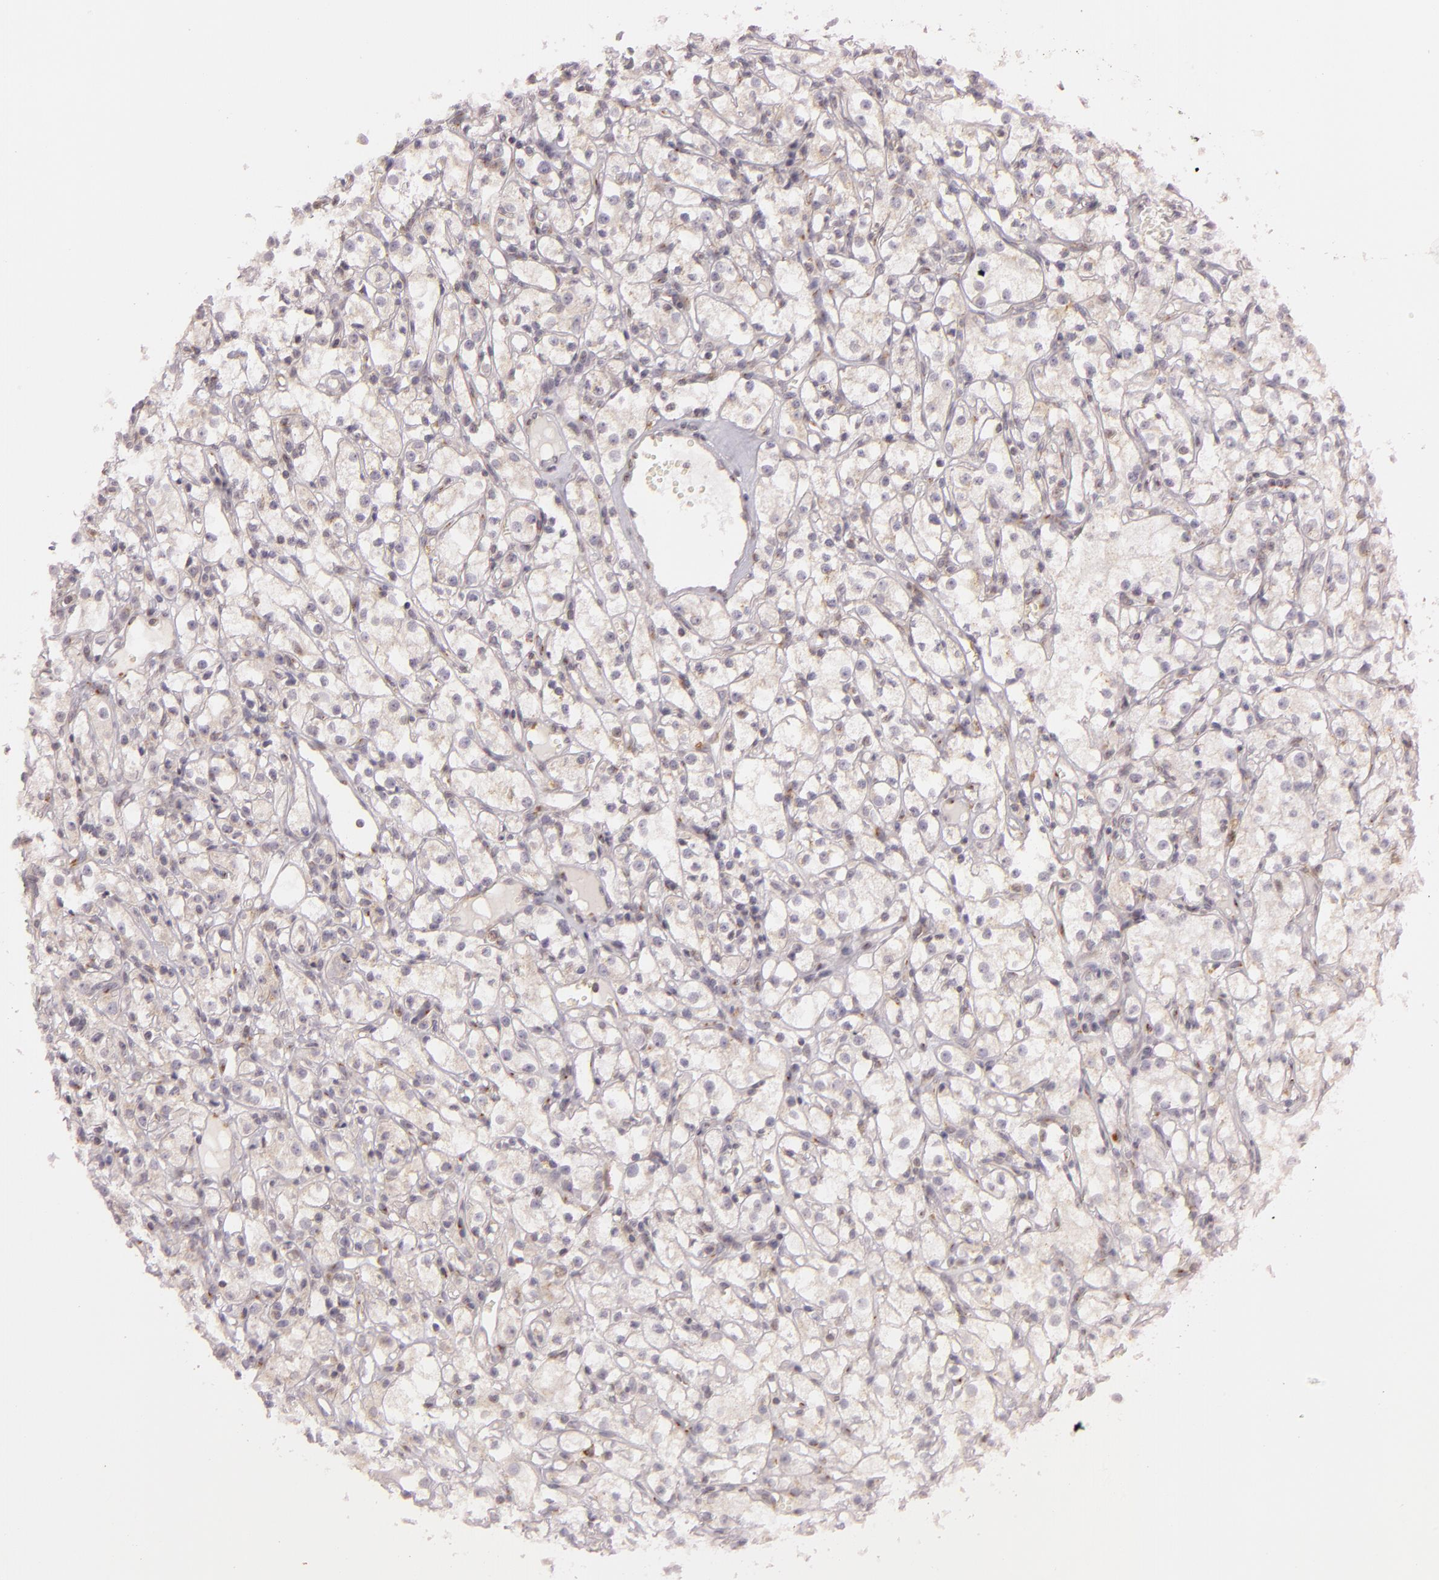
{"staining": {"intensity": "weak", "quantity": ">75%", "location": "cytoplasmic/membranous"}, "tissue": "renal cancer", "cell_type": "Tumor cells", "image_type": "cancer", "snomed": [{"axis": "morphology", "description": "Adenocarcinoma, NOS"}, {"axis": "topography", "description": "Kidney"}], "caption": "The histopathology image shows immunohistochemical staining of renal adenocarcinoma. There is weak cytoplasmic/membranous positivity is identified in approximately >75% of tumor cells.", "gene": "LGMN", "patient": {"sex": "male", "age": 61}}